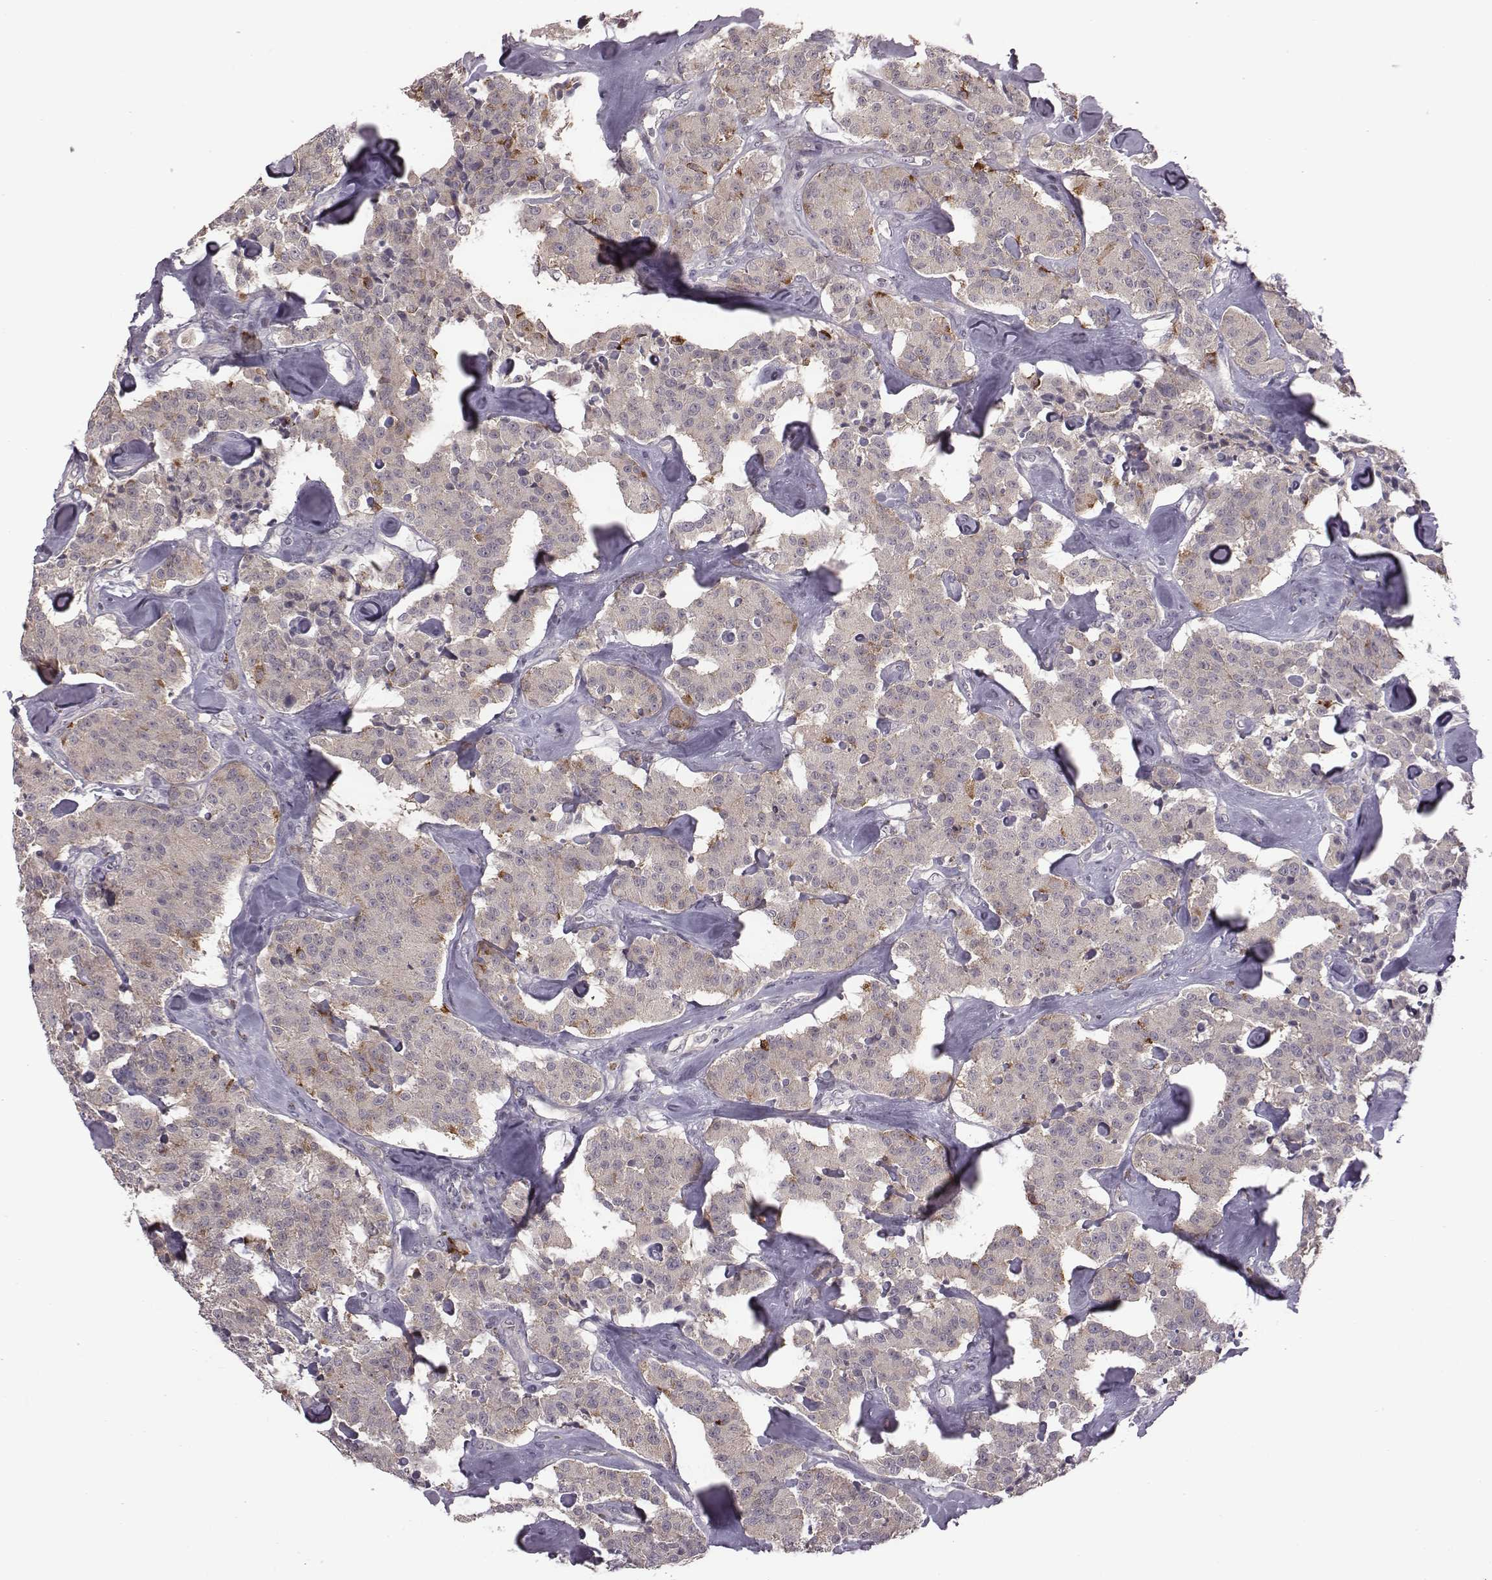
{"staining": {"intensity": "moderate", "quantity": "<25%", "location": "cytoplasmic/membranous"}, "tissue": "carcinoid", "cell_type": "Tumor cells", "image_type": "cancer", "snomed": [{"axis": "morphology", "description": "Carcinoid, malignant, NOS"}, {"axis": "topography", "description": "Pancreas"}], "caption": "IHC of malignant carcinoid demonstrates low levels of moderate cytoplasmic/membranous positivity in approximately <25% of tumor cells. Using DAB (brown) and hematoxylin (blue) stains, captured at high magnification using brightfield microscopy.", "gene": "BICDL1", "patient": {"sex": "male", "age": 41}}